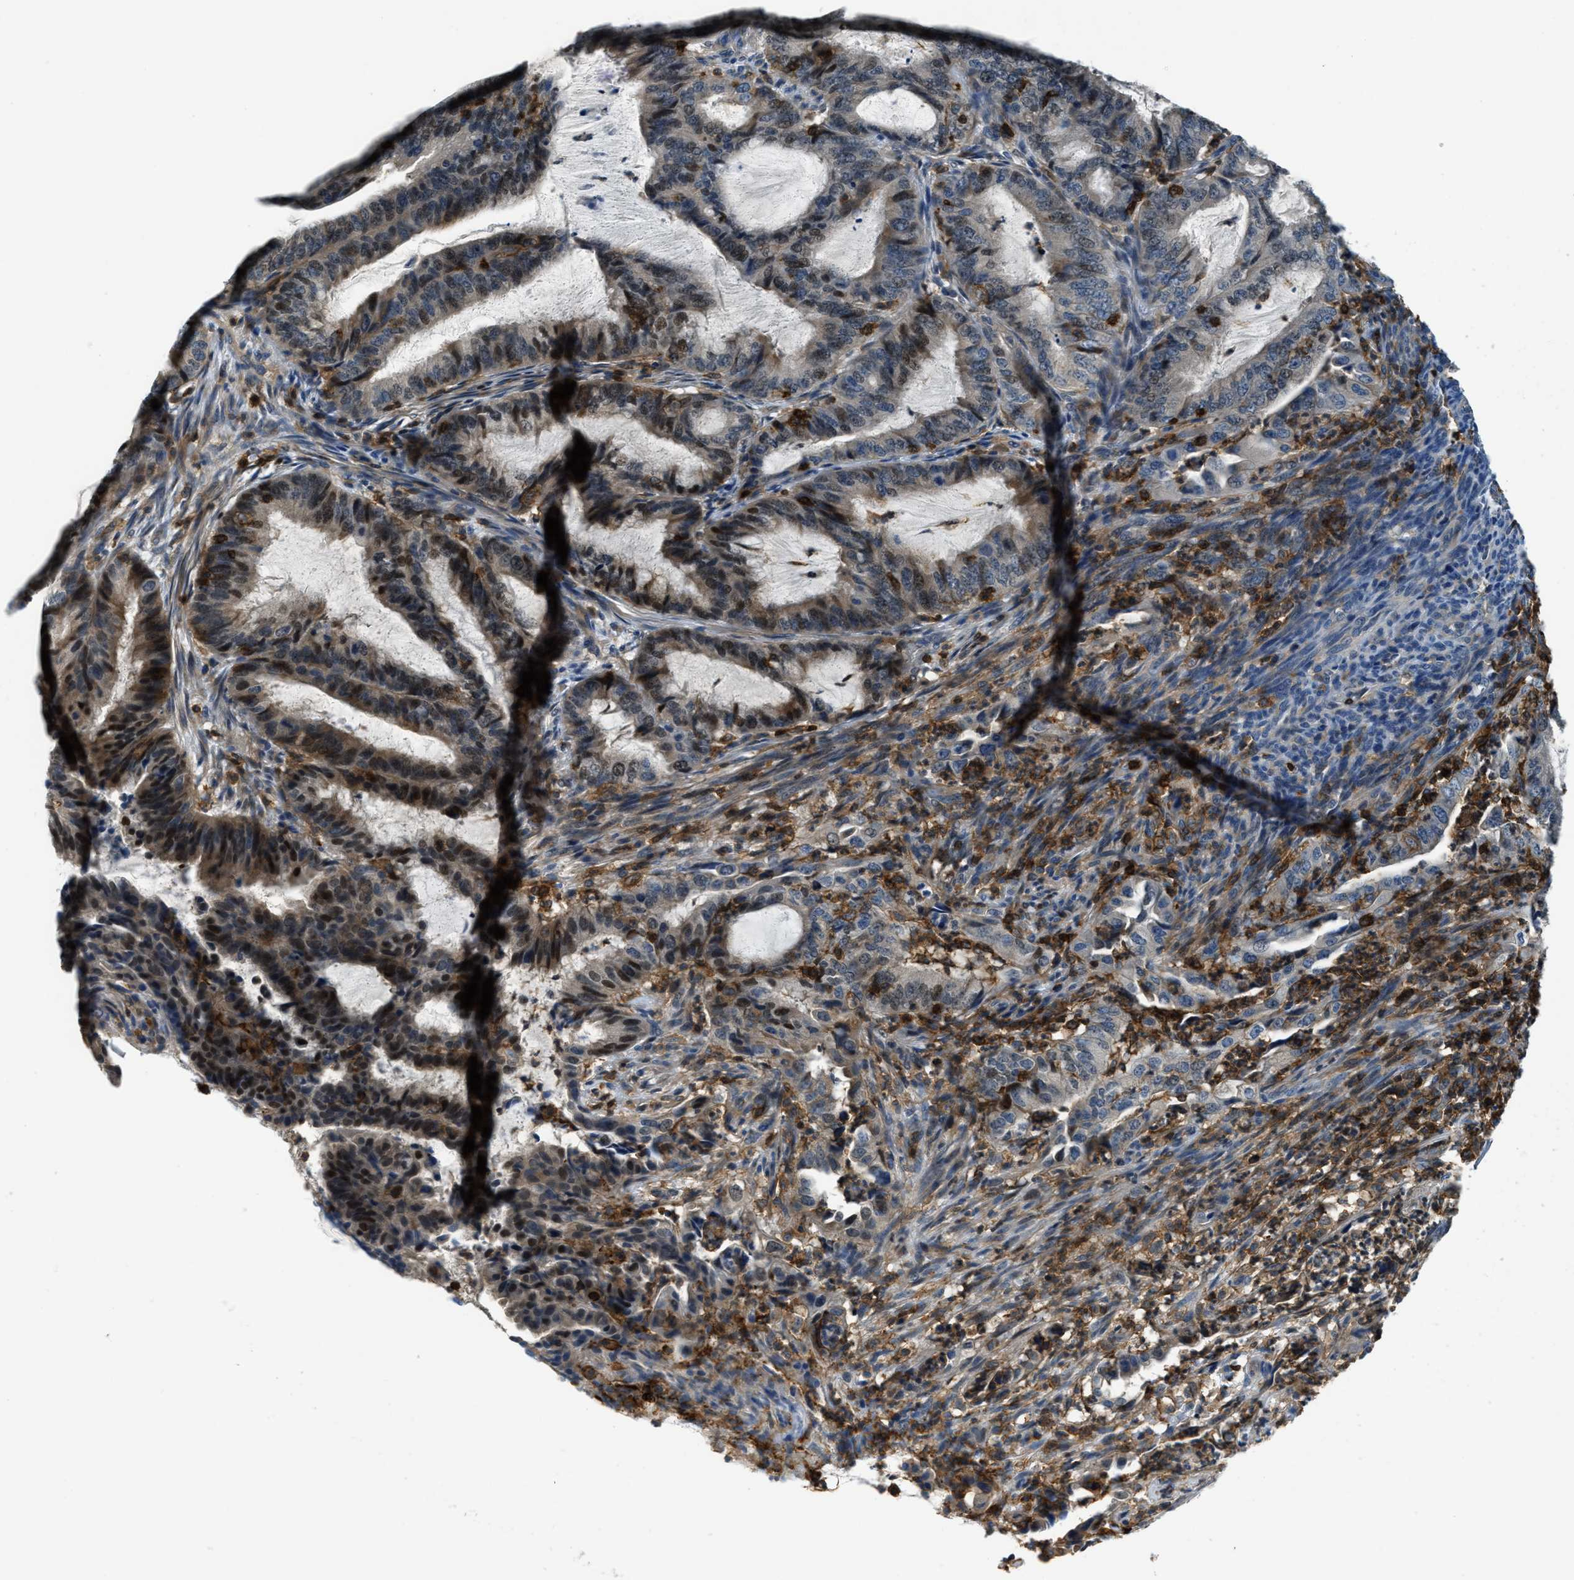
{"staining": {"intensity": "strong", "quantity": "<25%", "location": "cytoplasmic/membranous,nuclear"}, "tissue": "endometrial cancer", "cell_type": "Tumor cells", "image_type": "cancer", "snomed": [{"axis": "morphology", "description": "Adenocarcinoma, NOS"}, {"axis": "topography", "description": "Endometrium"}], "caption": "Immunohistochemistry (IHC) (DAB (3,3'-diaminobenzidine)) staining of human endometrial cancer (adenocarcinoma) demonstrates strong cytoplasmic/membranous and nuclear protein expression in approximately <25% of tumor cells. The protein of interest is shown in brown color, while the nuclei are stained blue.", "gene": "MYO1G", "patient": {"sex": "female", "age": 51}}